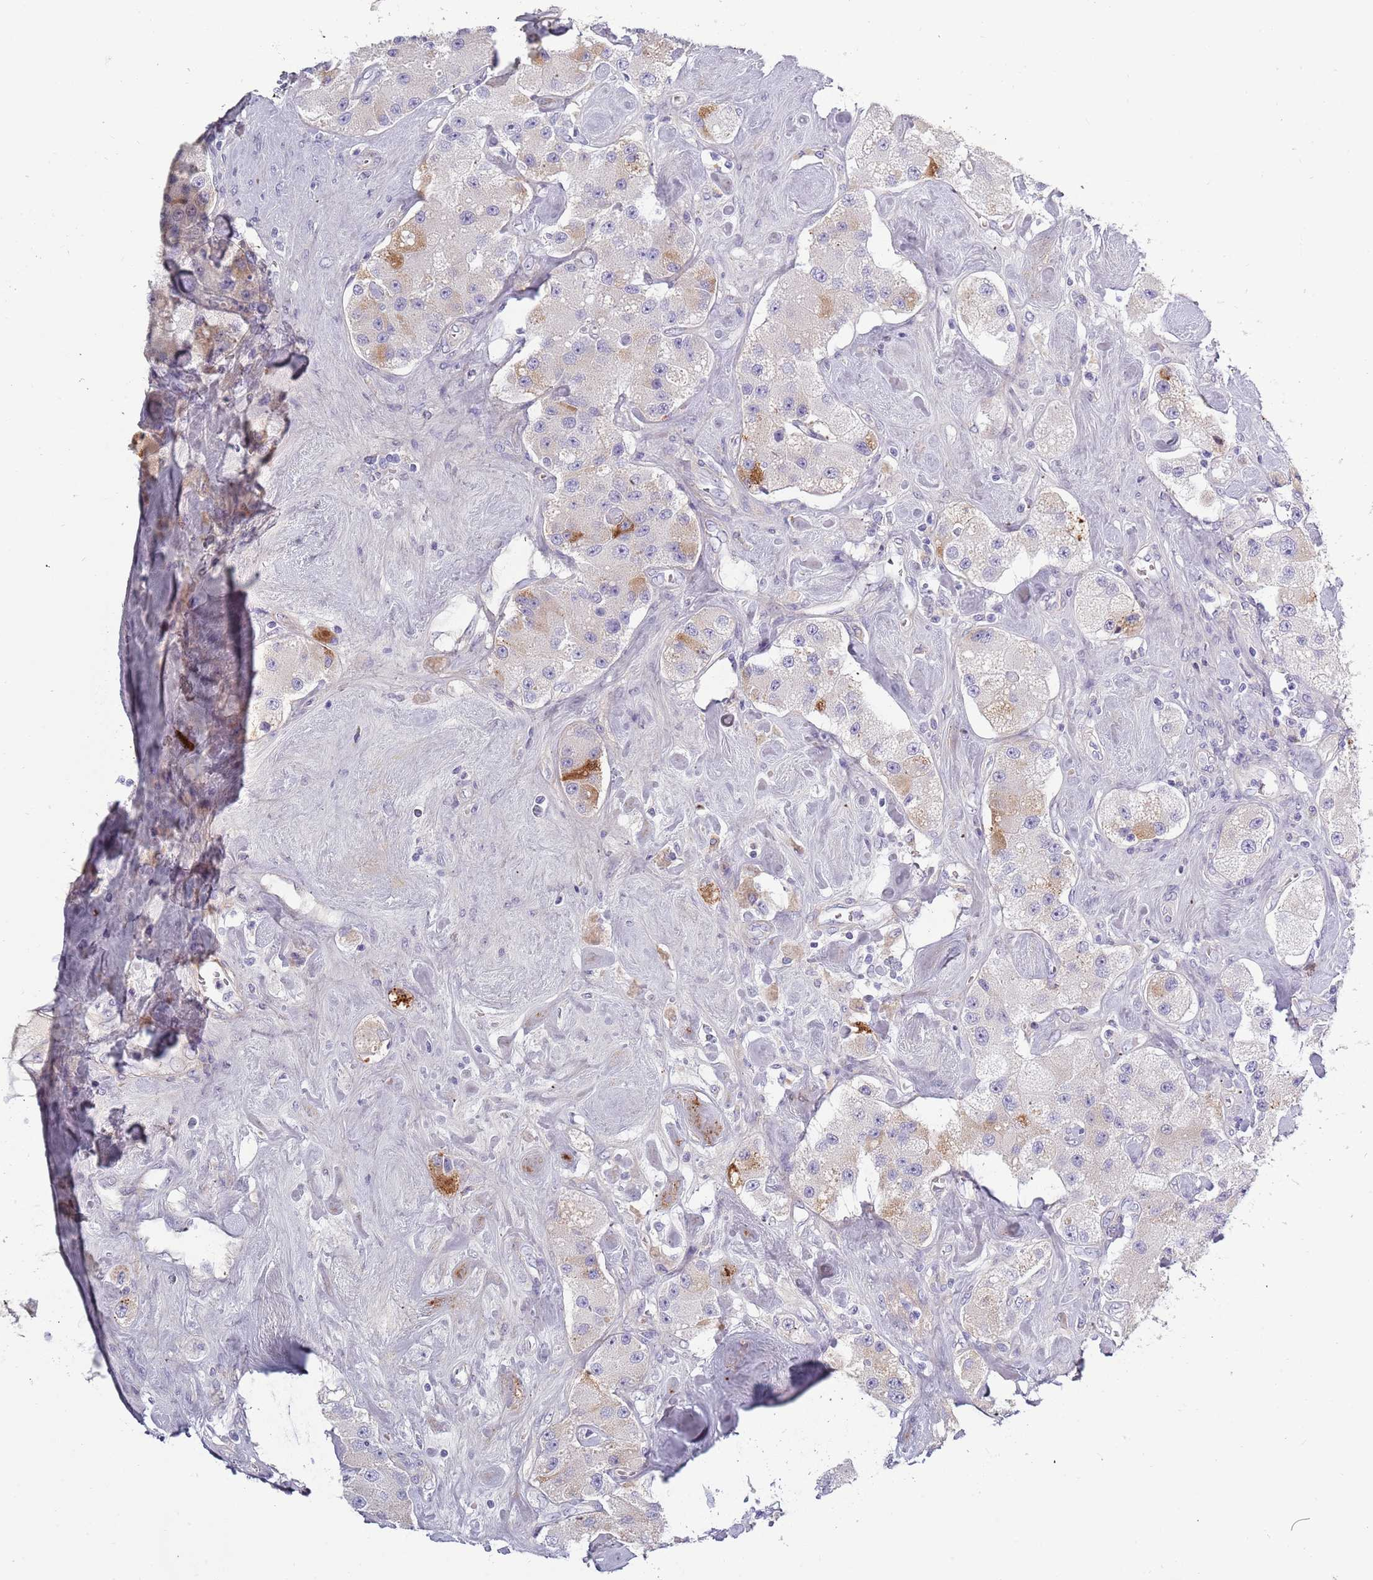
{"staining": {"intensity": "moderate", "quantity": "<25%", "location": "cytoplasmic/membranous"}, "tissue": "carcinoid", "cell_type": "Tumor cells", "image_type": "cancer", "snomed": [{"axis": "morphology", "description": "Carcinoid, malignant, NOS"}, {"axis": "topography", "description": "Pancreas"}], "caption": "Immunohistochemical staining of human carcinoid (malignant) demonstrates low levels of moderate cytoplasmic/membranous expression in approximately <25% of tumor cells.", "gene": "TNFRSF6B", "patient": {"sex": "male", "age": 41}}